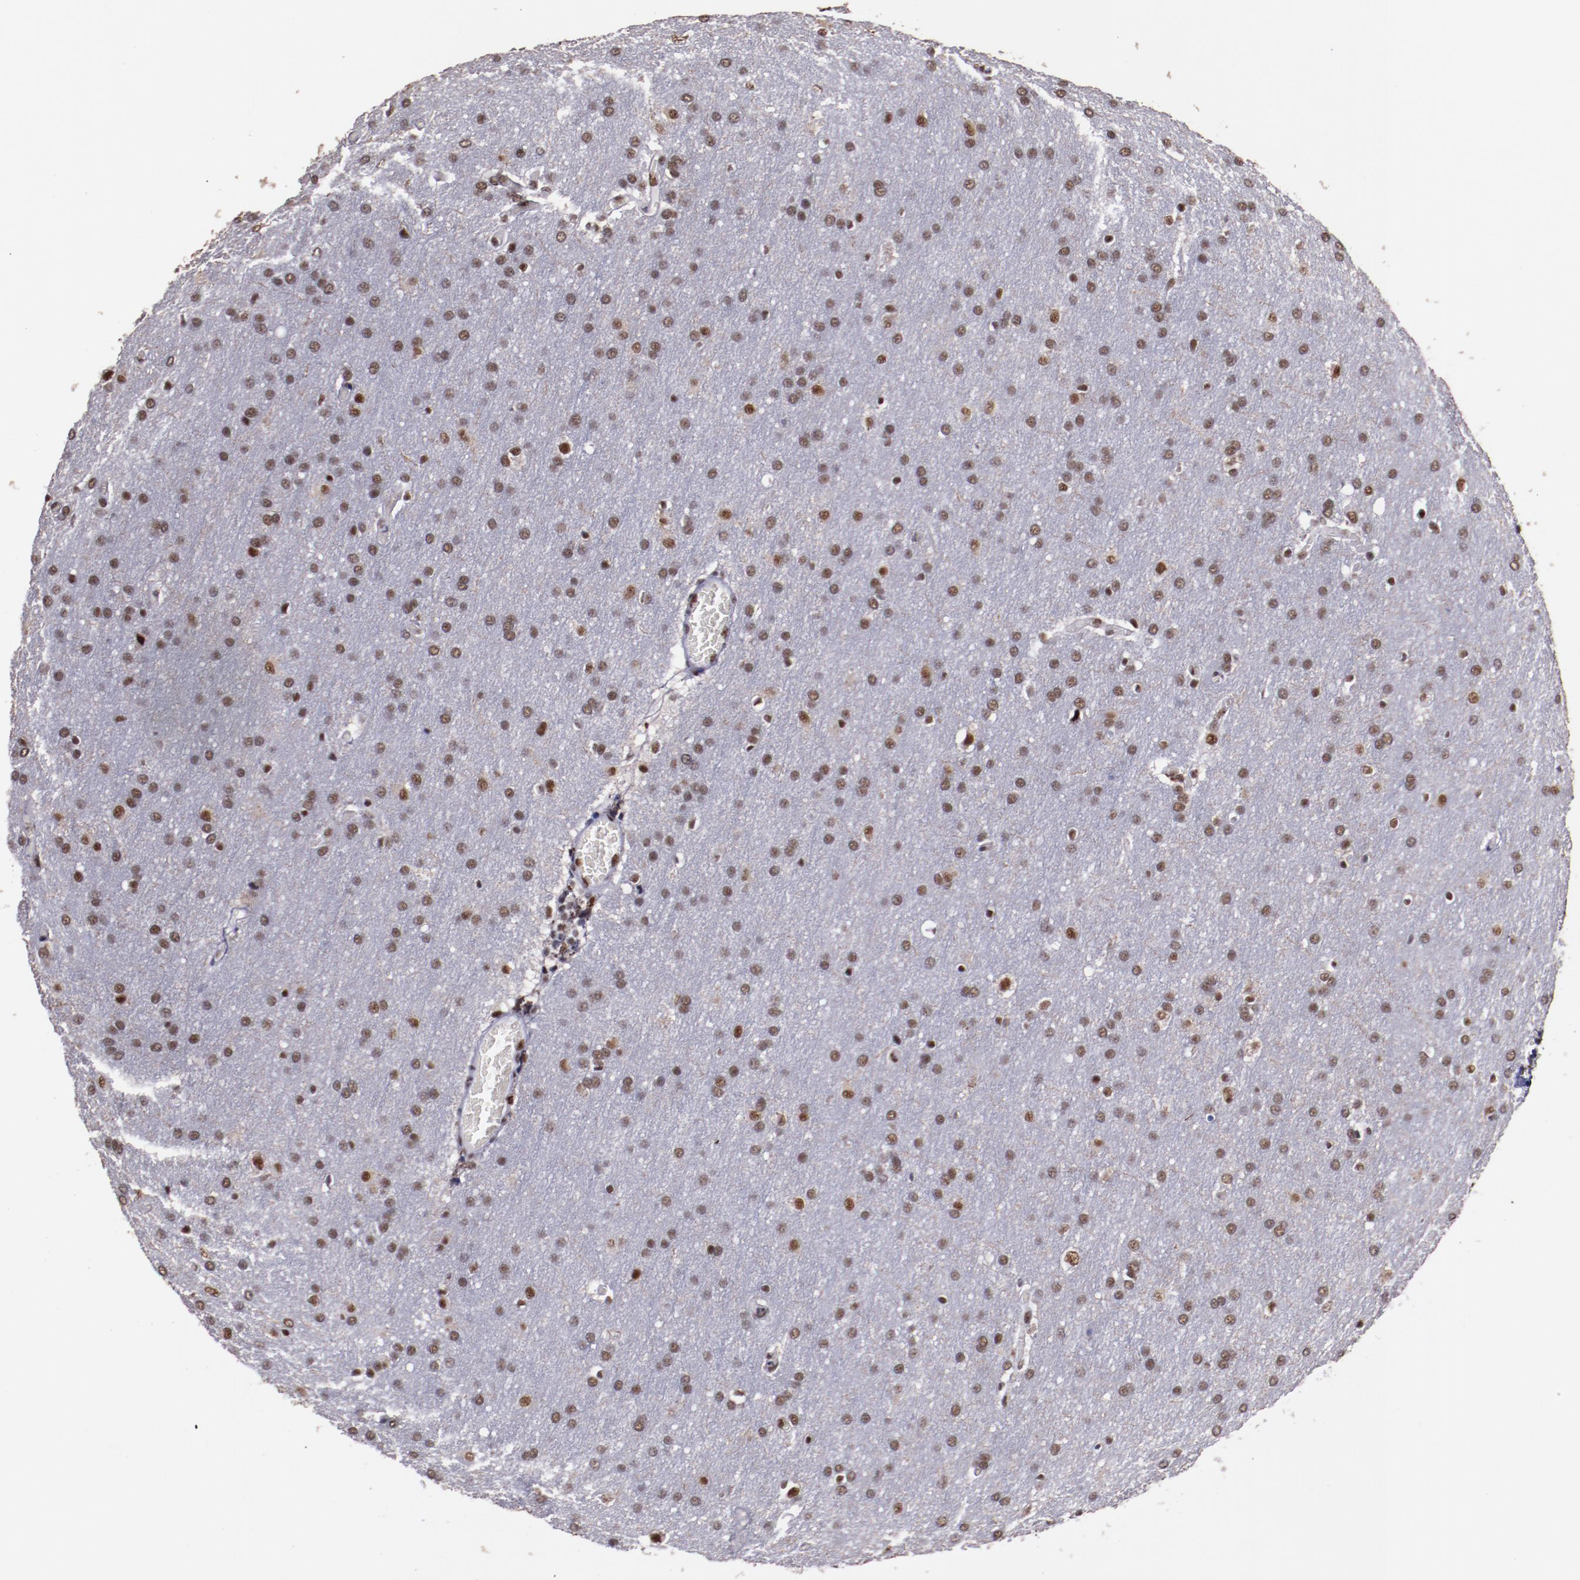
{"staining": {"intensity": "weak", "quantity": ">75%", "location": "nuclear"}, "tissue": "glioma", "cell_type": "Tumor cells", "image_type": "cancer", "snomed": [{"axis": "morphology", "description": "Glioma, malignant, Low grade"}, {"axis": "topography", "description": "Brain"}], "caption": "Glioma stained with immunohistochemistry displays weak nuclear positivity in about >75% of tumor cells. The protein of interest is shown in brown color, while the nuclei are stained blue.", "gene": "PPP4R3A", "patient": {"sex": "female", "age": 32}}